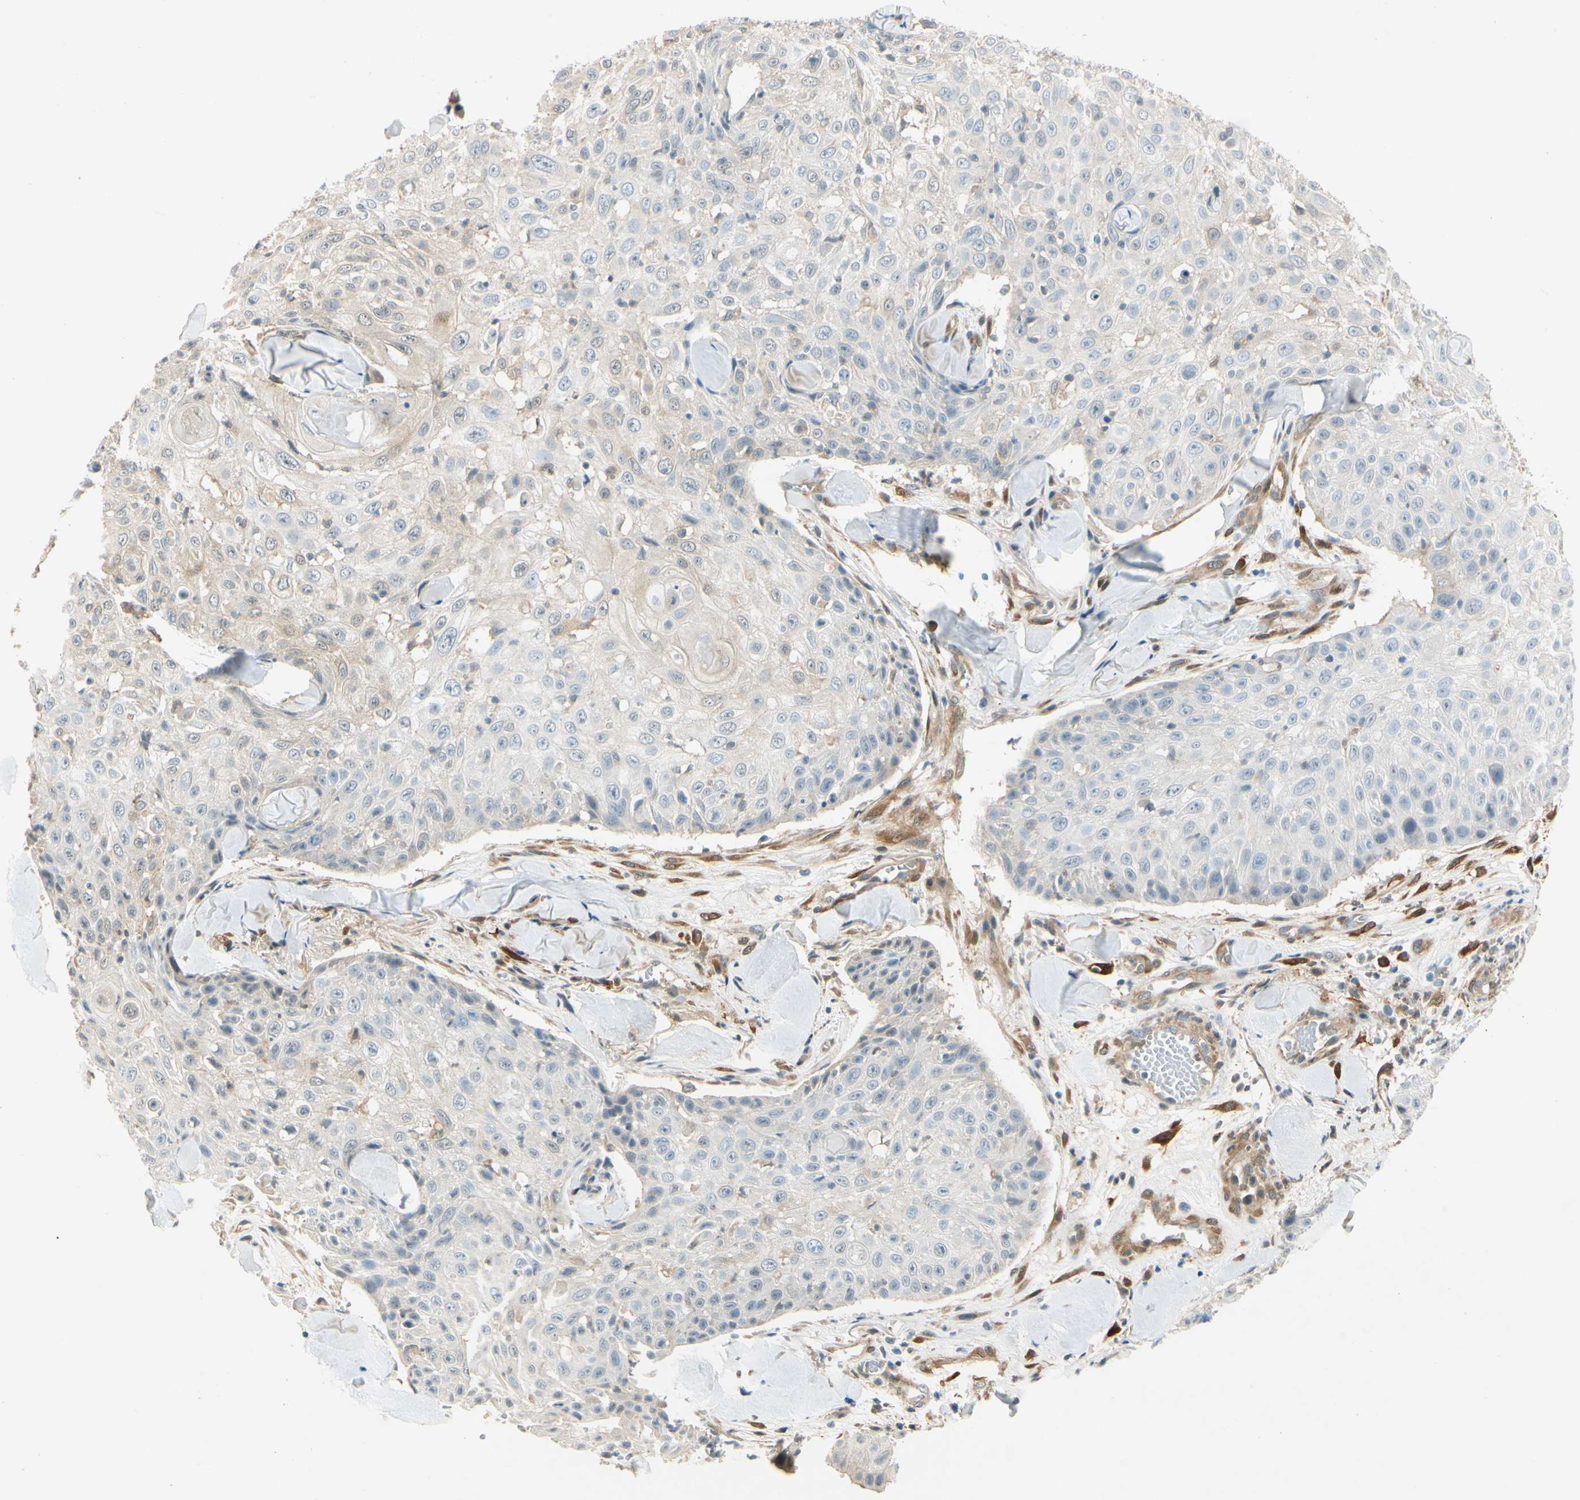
{"staining": {"intensity": "weak", "quantity": ">75%", "location": "cytoplasmic/membranous"}, "tissue": "skin cancer", "cell_type": "Tumor cells", "image_type": "cancer", "snomed": [{"axis": "morphology", "description": "Squamous cell carcinoma, NOS"}, {"axis": "topography", "description": "Skin"}], "caption": "Skin cancer (squamous cell carcinoma) stained with a brown dye reveals weak cytoplasmic/membranous positive positivity in approximately >75% of tumor cells.", "gene": "WIPI1", "patient": {"sex": "male", "age": 86}}